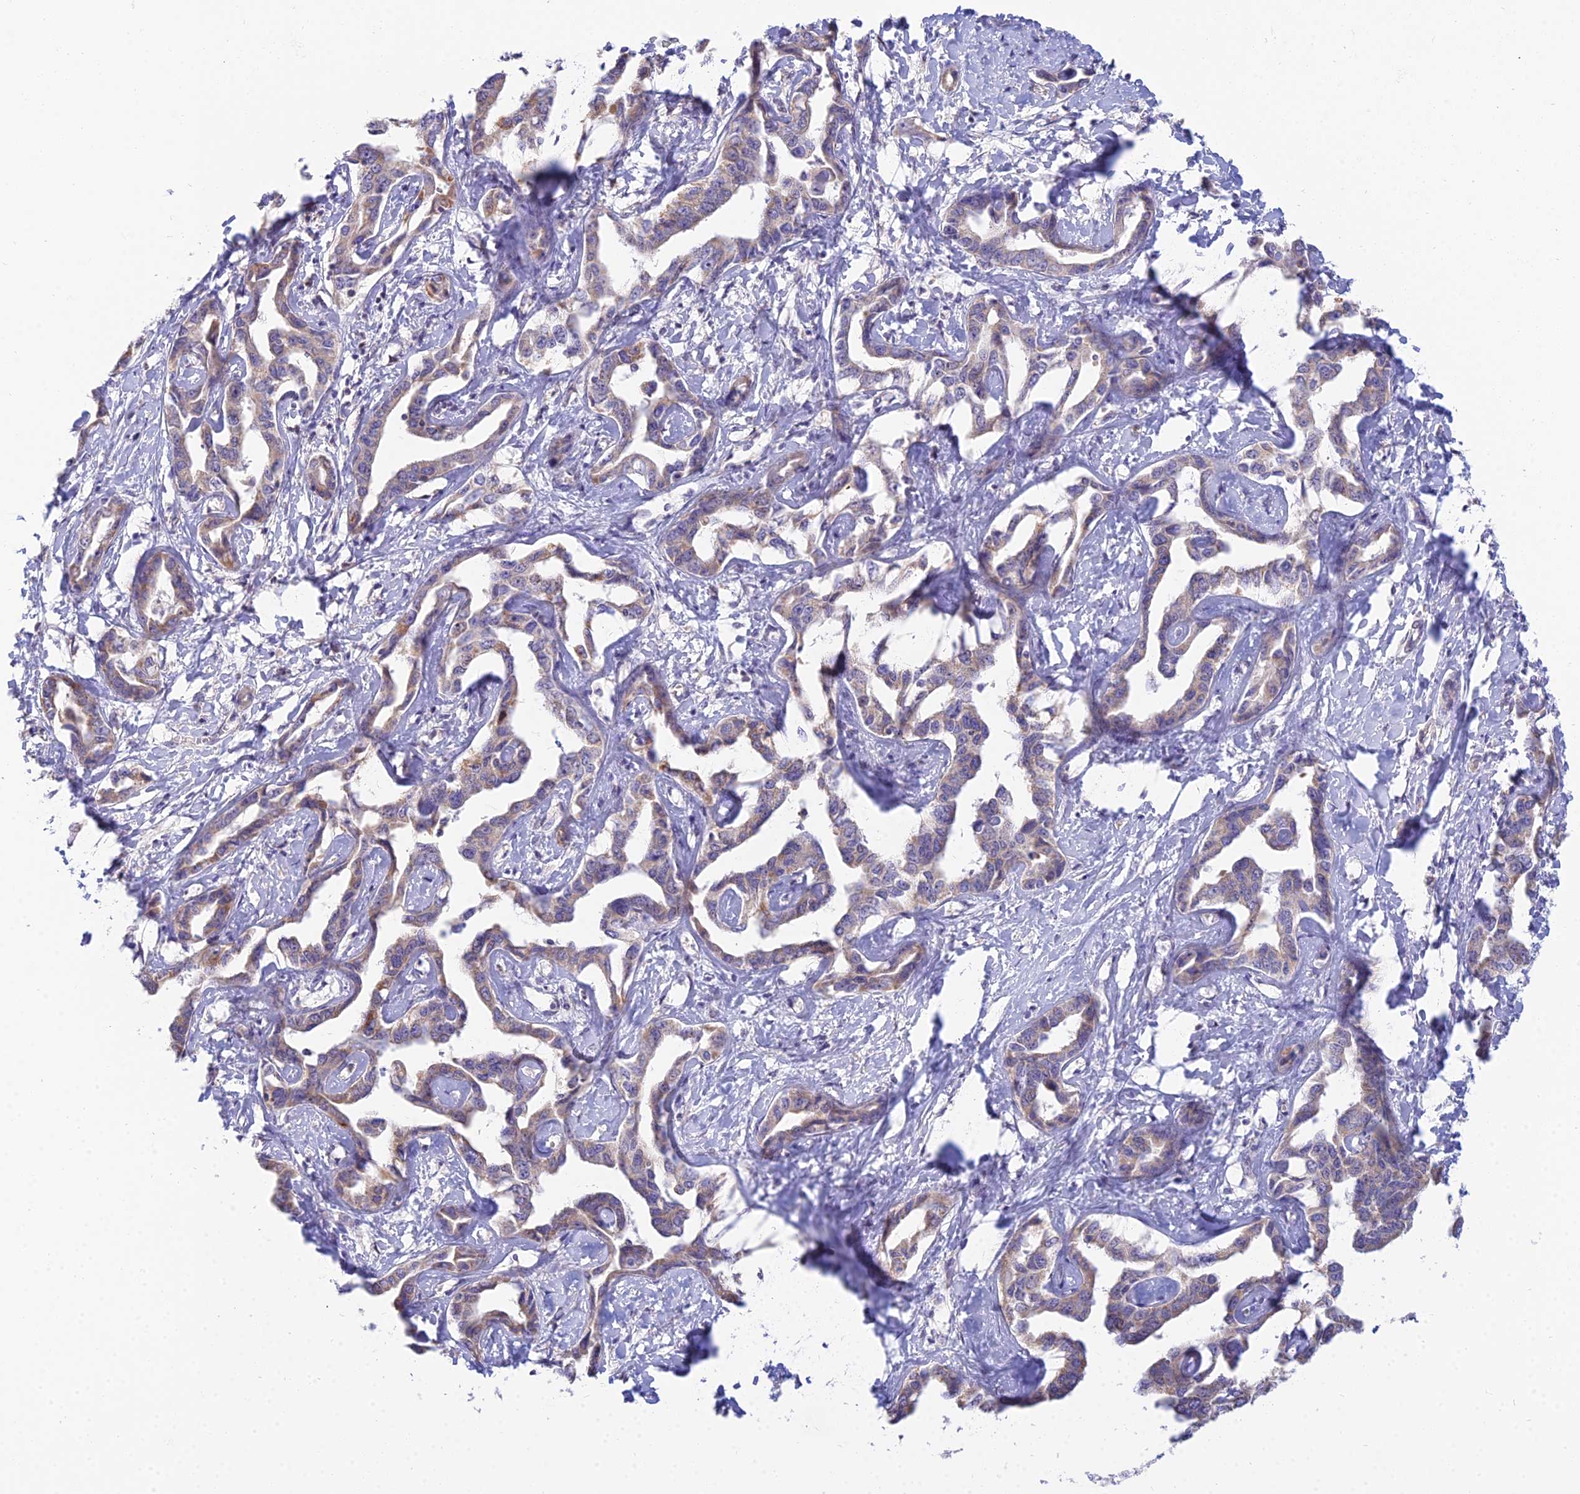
{"staining": {"intensity": "weak", "quantity": "25%-75%", "location": "cytoplasmic/membranous"}, "tissue": "liver cancer", "cell_type": "Tumor cells", "image_type": "cancer", "snomed": [{"axis": "morphology", "description": "Cholangiocarcinoma"}, {"axis": "topography", "description": "Liver"}], "caption": "Liver cancer was stained to show a protein in brown. There is low levels of weak cytoplasmic/membranous expression in approximately 25%-75% of tumor cells.", "gene": "CFAP206", "patient": {"sex": "male", "age": 59}}